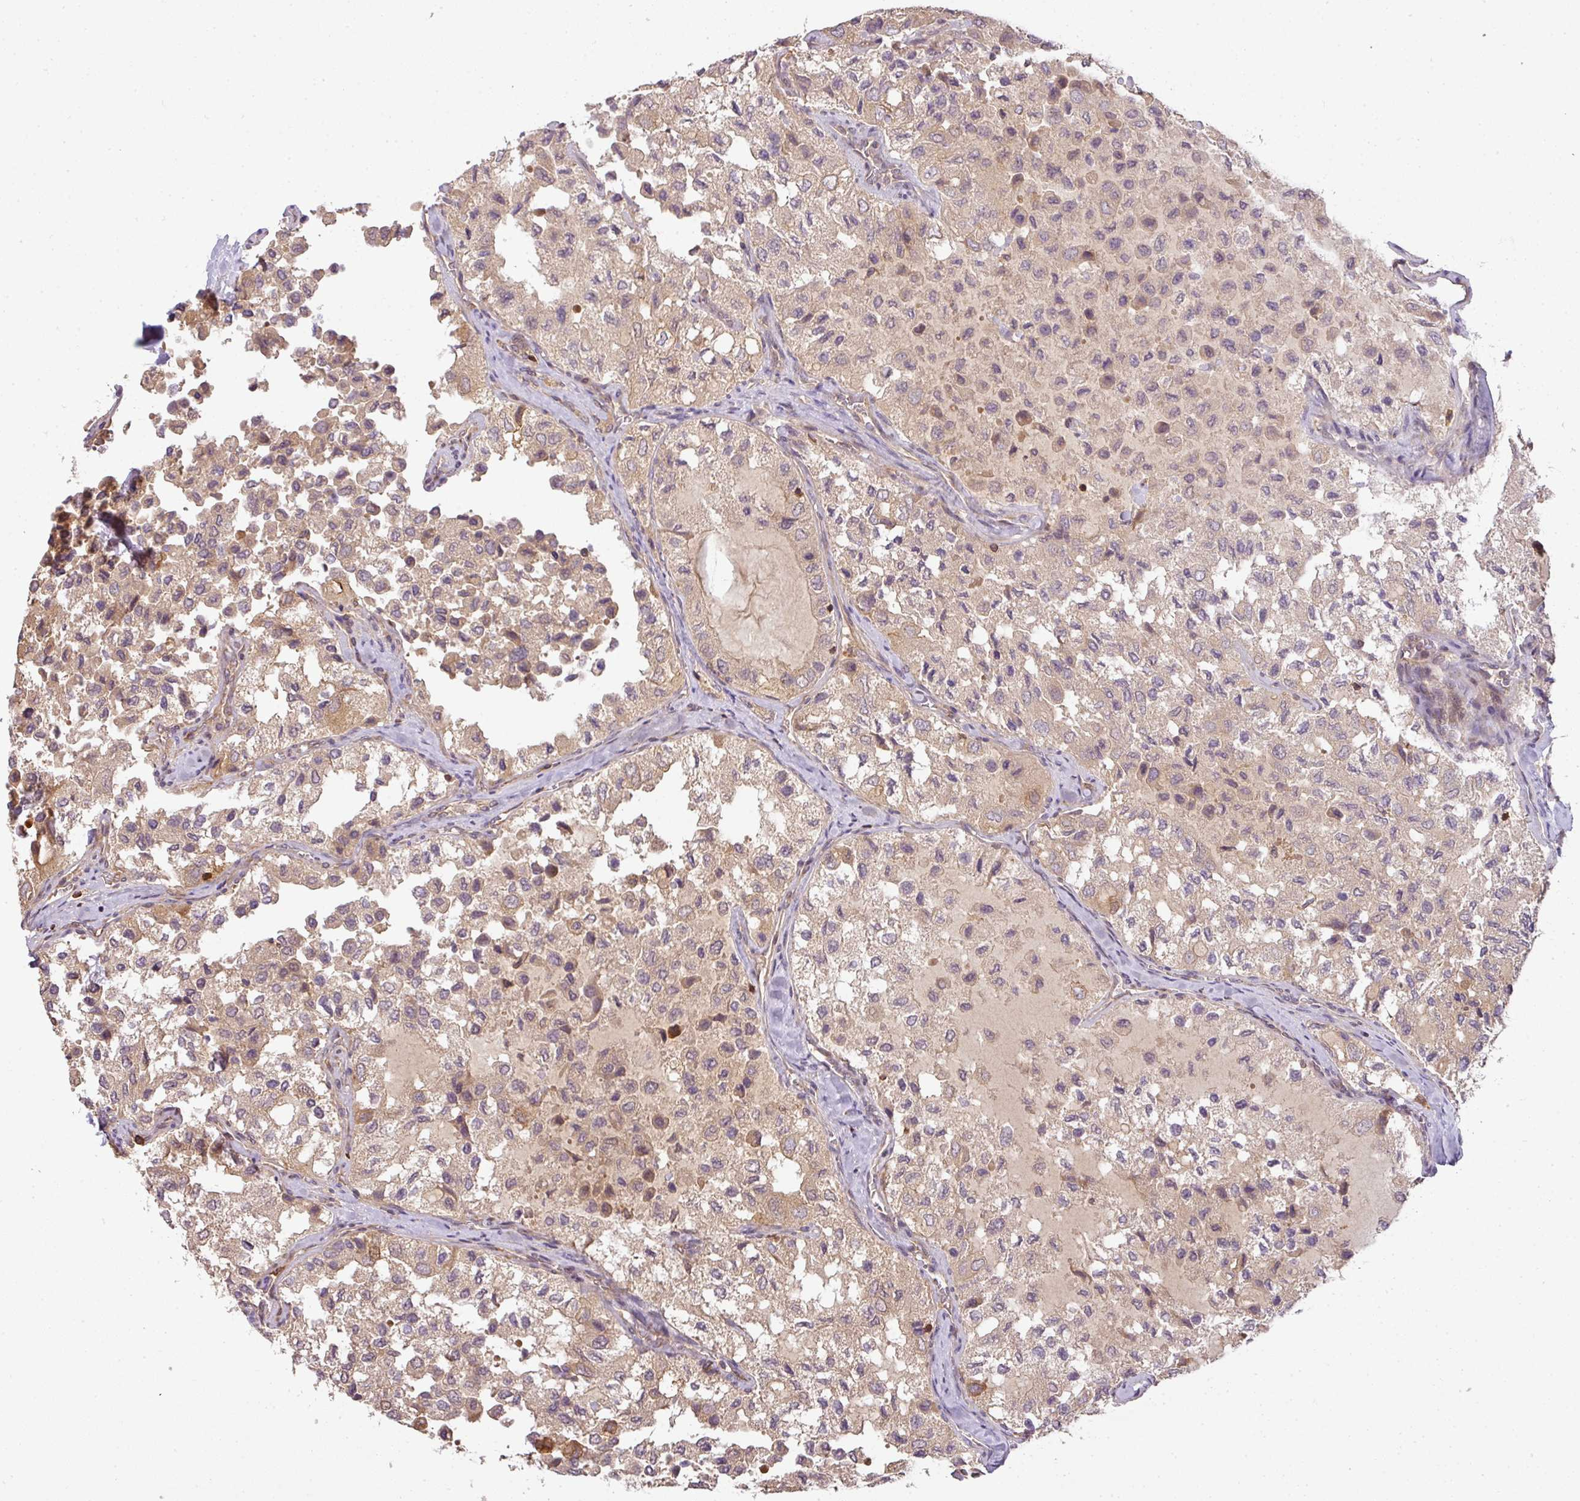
{"staining": {"intensity": "weak", "quantity": "25%-75%", "location": "cytoplasmic/membranous"}, "tissue": "thyroid cancer", "cell_type": "Tumor cells", "image_type": "cancer", "snomed": [{"axis": "morphology", "description": "Follicular adenoma carcinoma, NOS"}, {"axis": "topography", "description": "Thyroid gland"}], "caption": "Thyroid cancer stained with a brown dye exhibits weak cytoplasmic/membranous positive expression in about 25%-75% of tumor cells.", "gene": "TCL1B", "patient": {"sex": "male", "age": 75}}